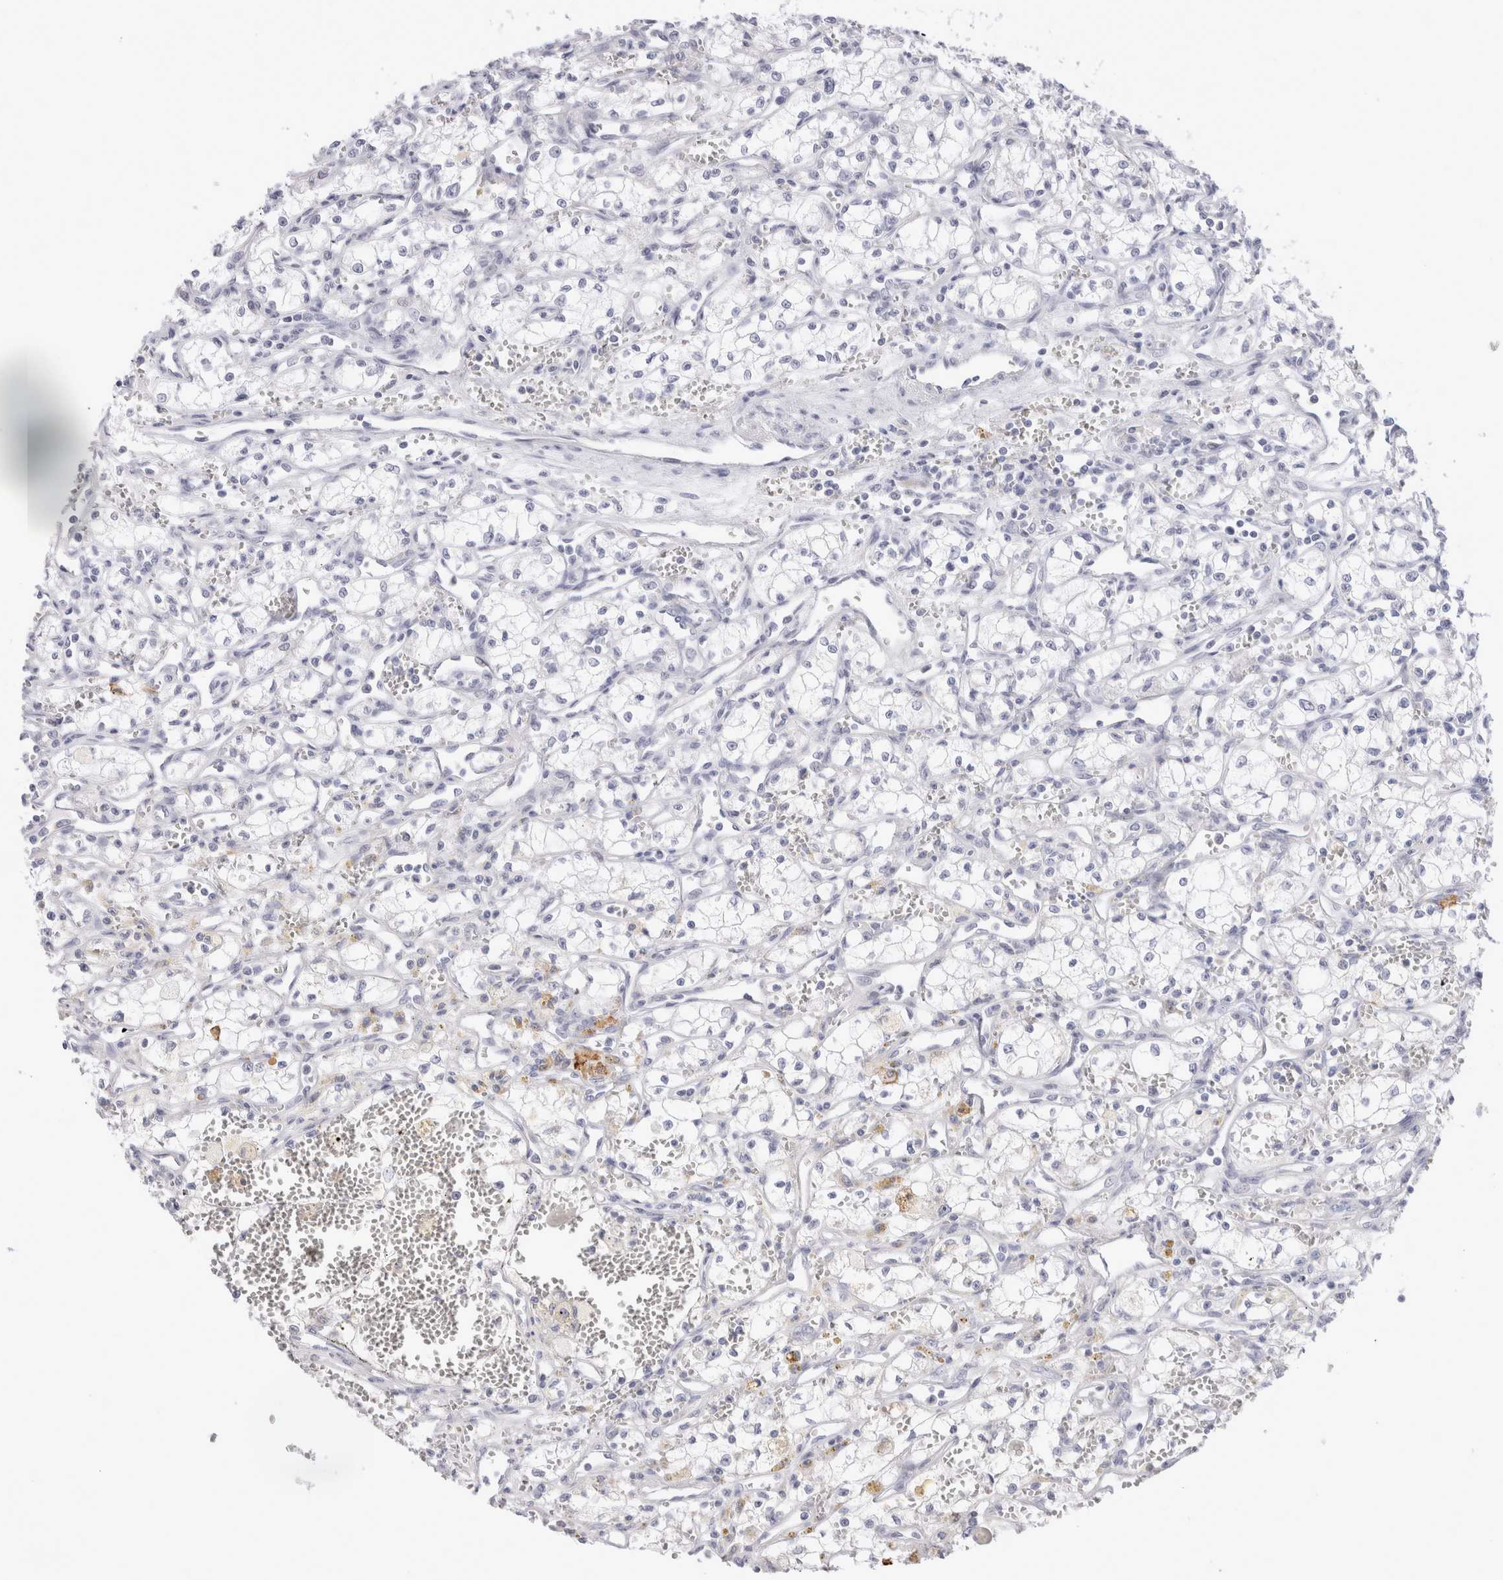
{"staining": {"intensity": "negative", "quantity": "none", "location": "none"}, "tissue": "renal cancer", "cell_type": "Tumor cells", "image_type": "cancer", "snomed": [{"axis": "morphology", "description": "Adenocarcinoma, NOS"}, {"axis": "topography", "description": "Kidney"}], "caption": "Immunohistochemistry micrograph of neoplastic tissue: renal adenocarcinoma stained with DAB displays no significant protein expression in tumor cells.", "gene": "MUC15", "patient": {"sex": "male", "age": 59}}